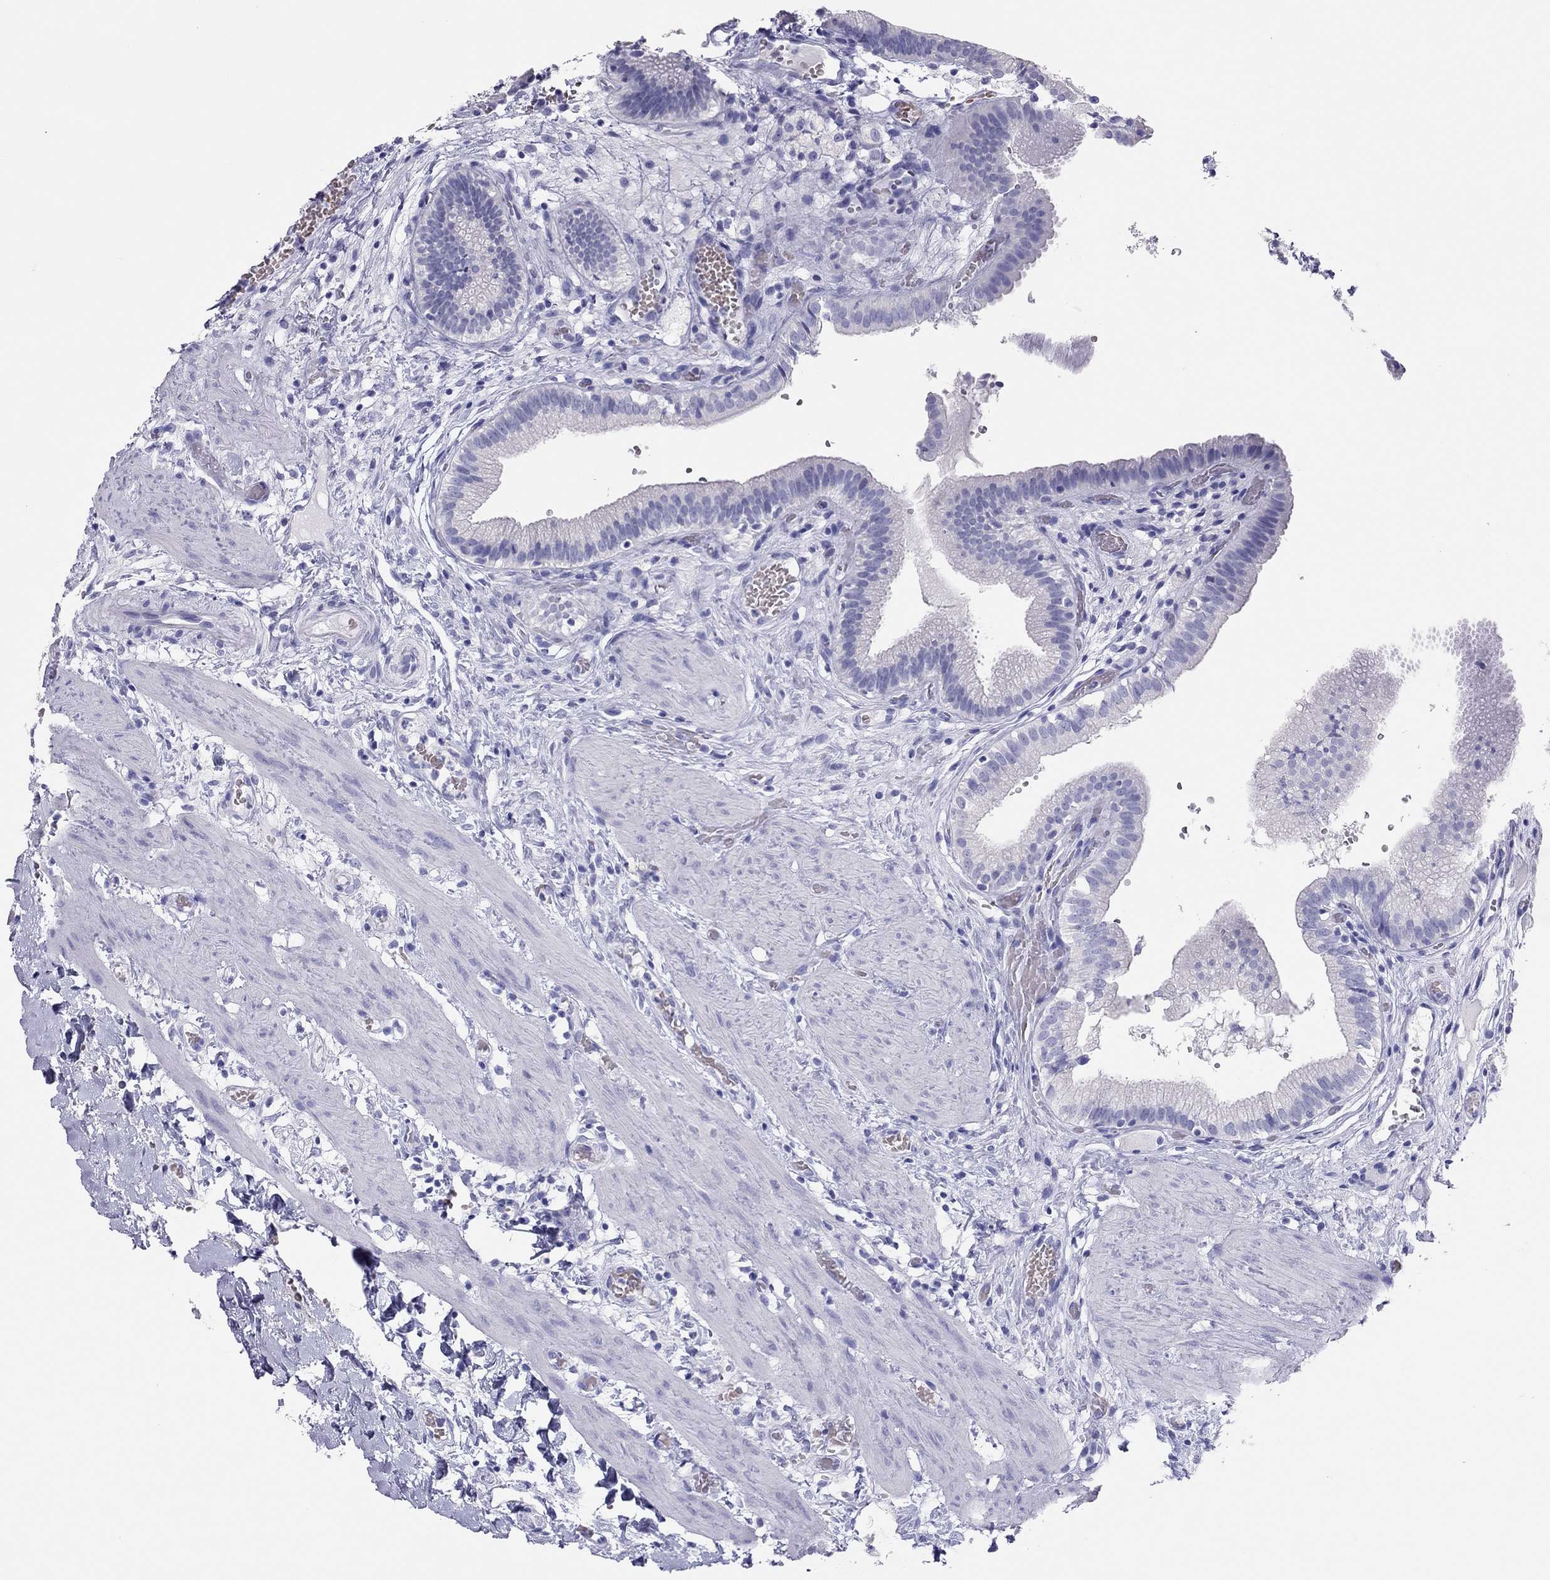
{"staining": {"intensity": "negative", "quantity": "none", "location": "none"}, "tissue": "gallbladder", "cell_type": "Glandular cells", "image_type": "normal", "snomed": [{"axis": "morphology", "description": "Normal tissue, NOS"}, {"axis": "topography", "description": "Gallbladder"}], "caption": "The image displays no significant positivity in glandular cells of gallbladder. The staining was performed using DAB to visualize the protein expression in brown, while the nuclei were stained in blue with hematoxylin (Magnification: 20x).", "gene": "TSHB", "patient": {"sex": "female", "age": 24}}